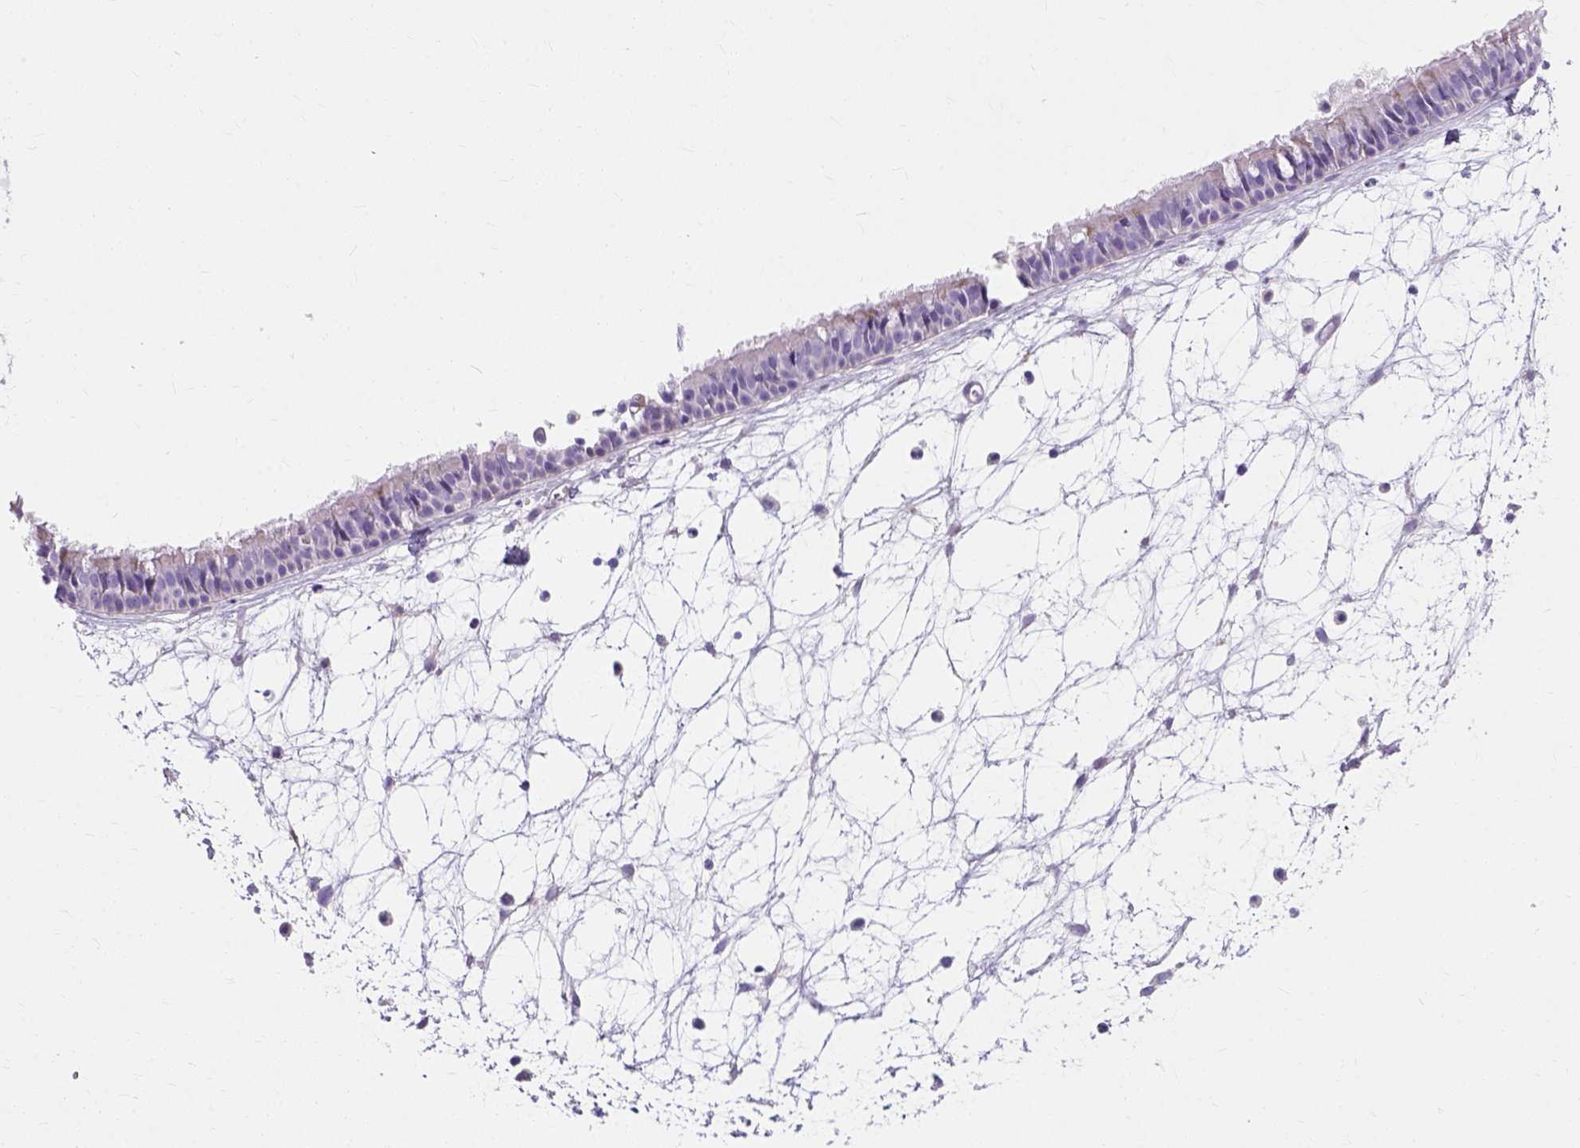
{"staining": {"intensity": "negative", "quantity": "none", "location": "none"}, "tissue": "nasopharynx", "cell_type": "Respiratory epithelial cells", "image_type": "normal", "snomed": [{"axis": "morphology", "description": "Normal tissue, NOS"}, {"axis": "topography", "description": "Nasopharynx"}], "caption": "An image of nasopharynx stained for a protein demonstrates no brown staining in respiratory epithelial cells. (DAB (3,3'-diaminobenzidine) immunohistochemistry with hematoxylin counter stain).", "gene": "MYH15", "patient": {"sex": "male", "age": 31}}